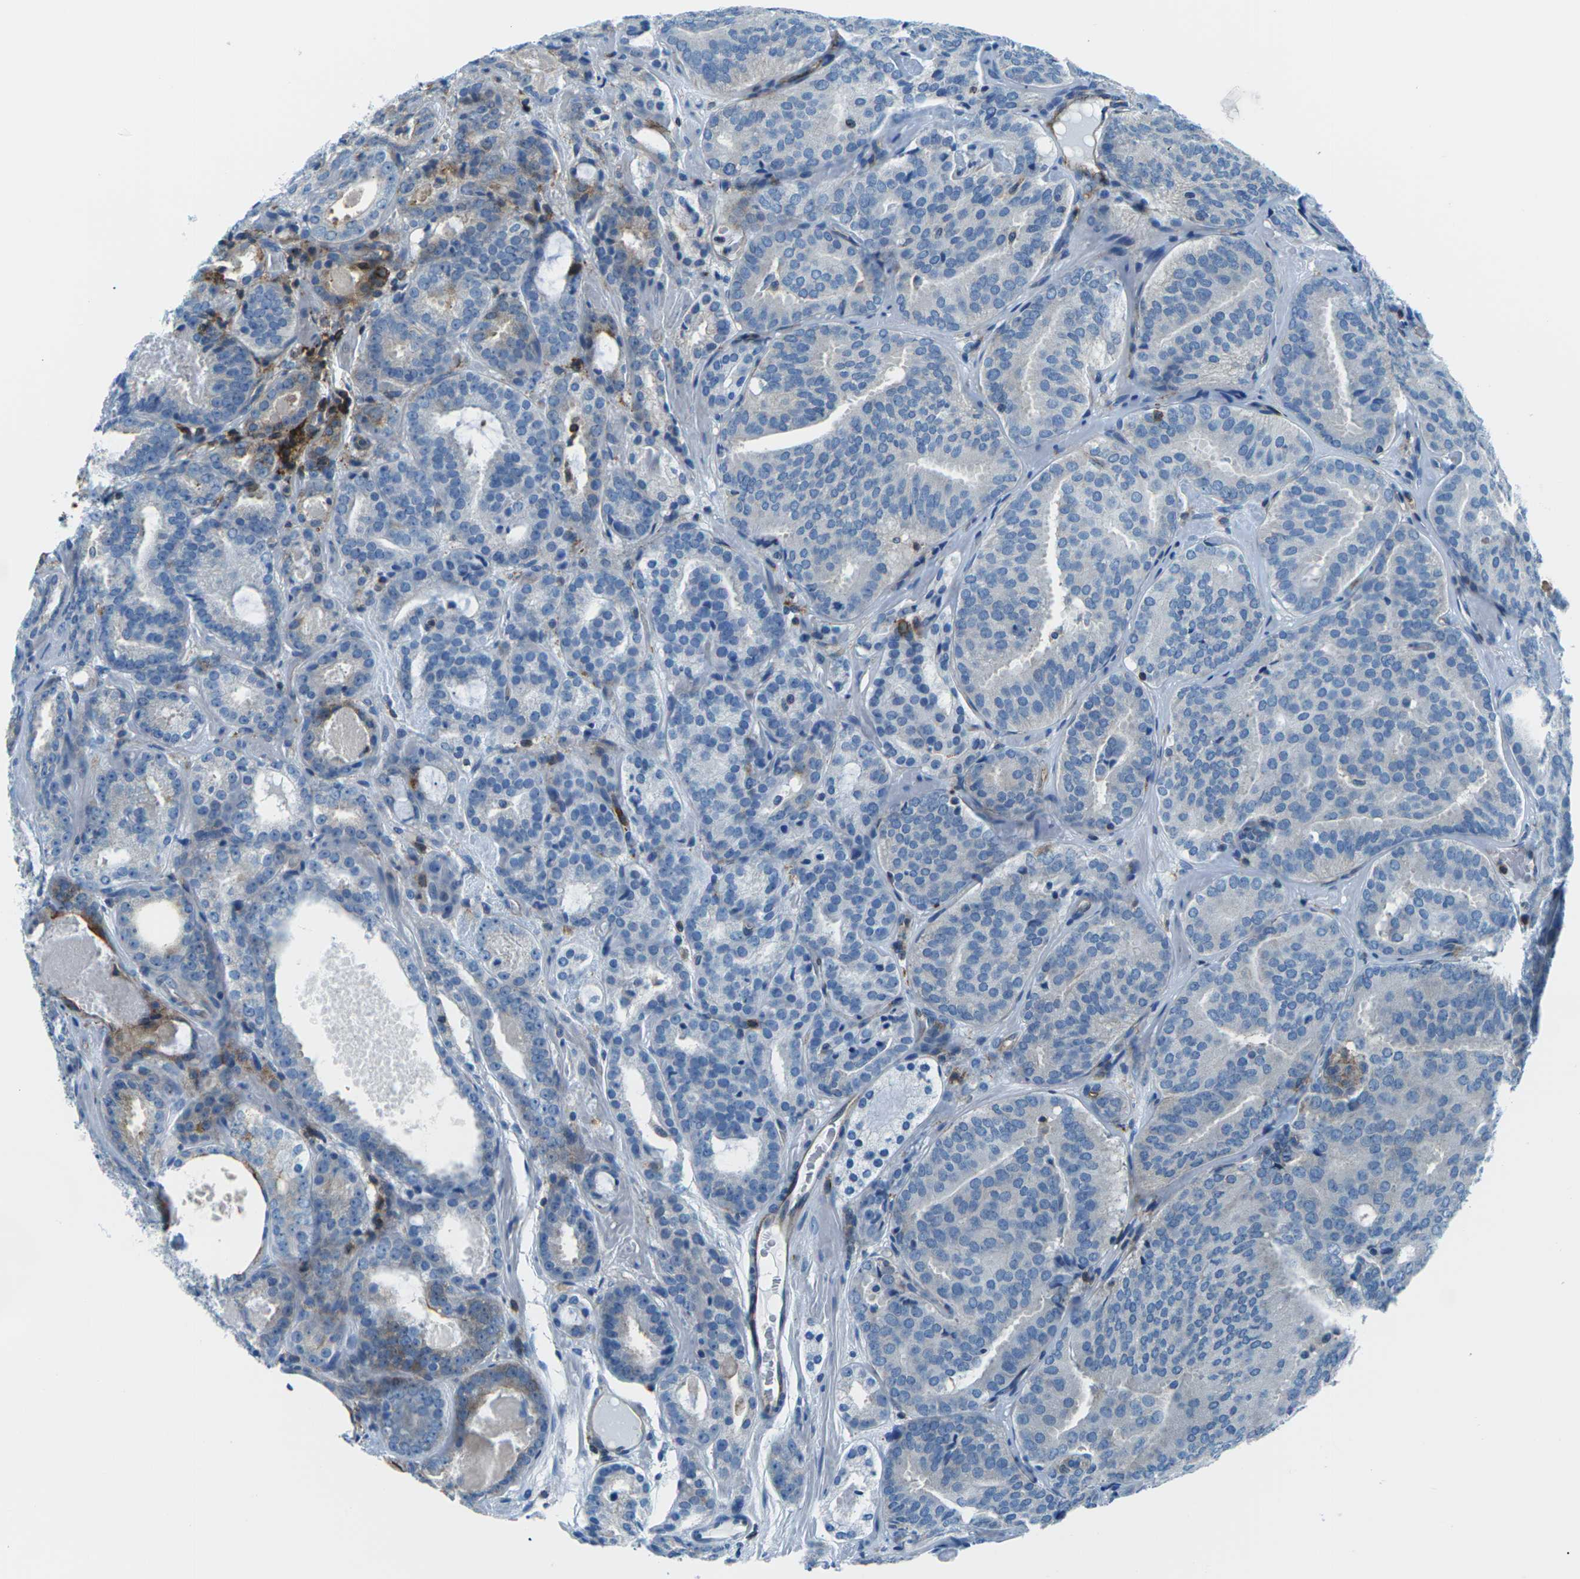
{"staining": {"intensity": "negative", "quantity": "none", "location": "none"}, "tissue": "prostate cancer", "cell_type": "Tumor cells", "image_type": "cancer", "snomed": [{"axis": "morphology", "description": "Adenocarcinoma, Low grade"}, {"axis": "topography", "description": "Prostate"}], "caption": "Protein analysis of prostate adenocarcinoma (low-grade) displays no significant expression in tumor cells.", "gene": "SOCS4", "patient": {"sex": "male", "age": 69}}